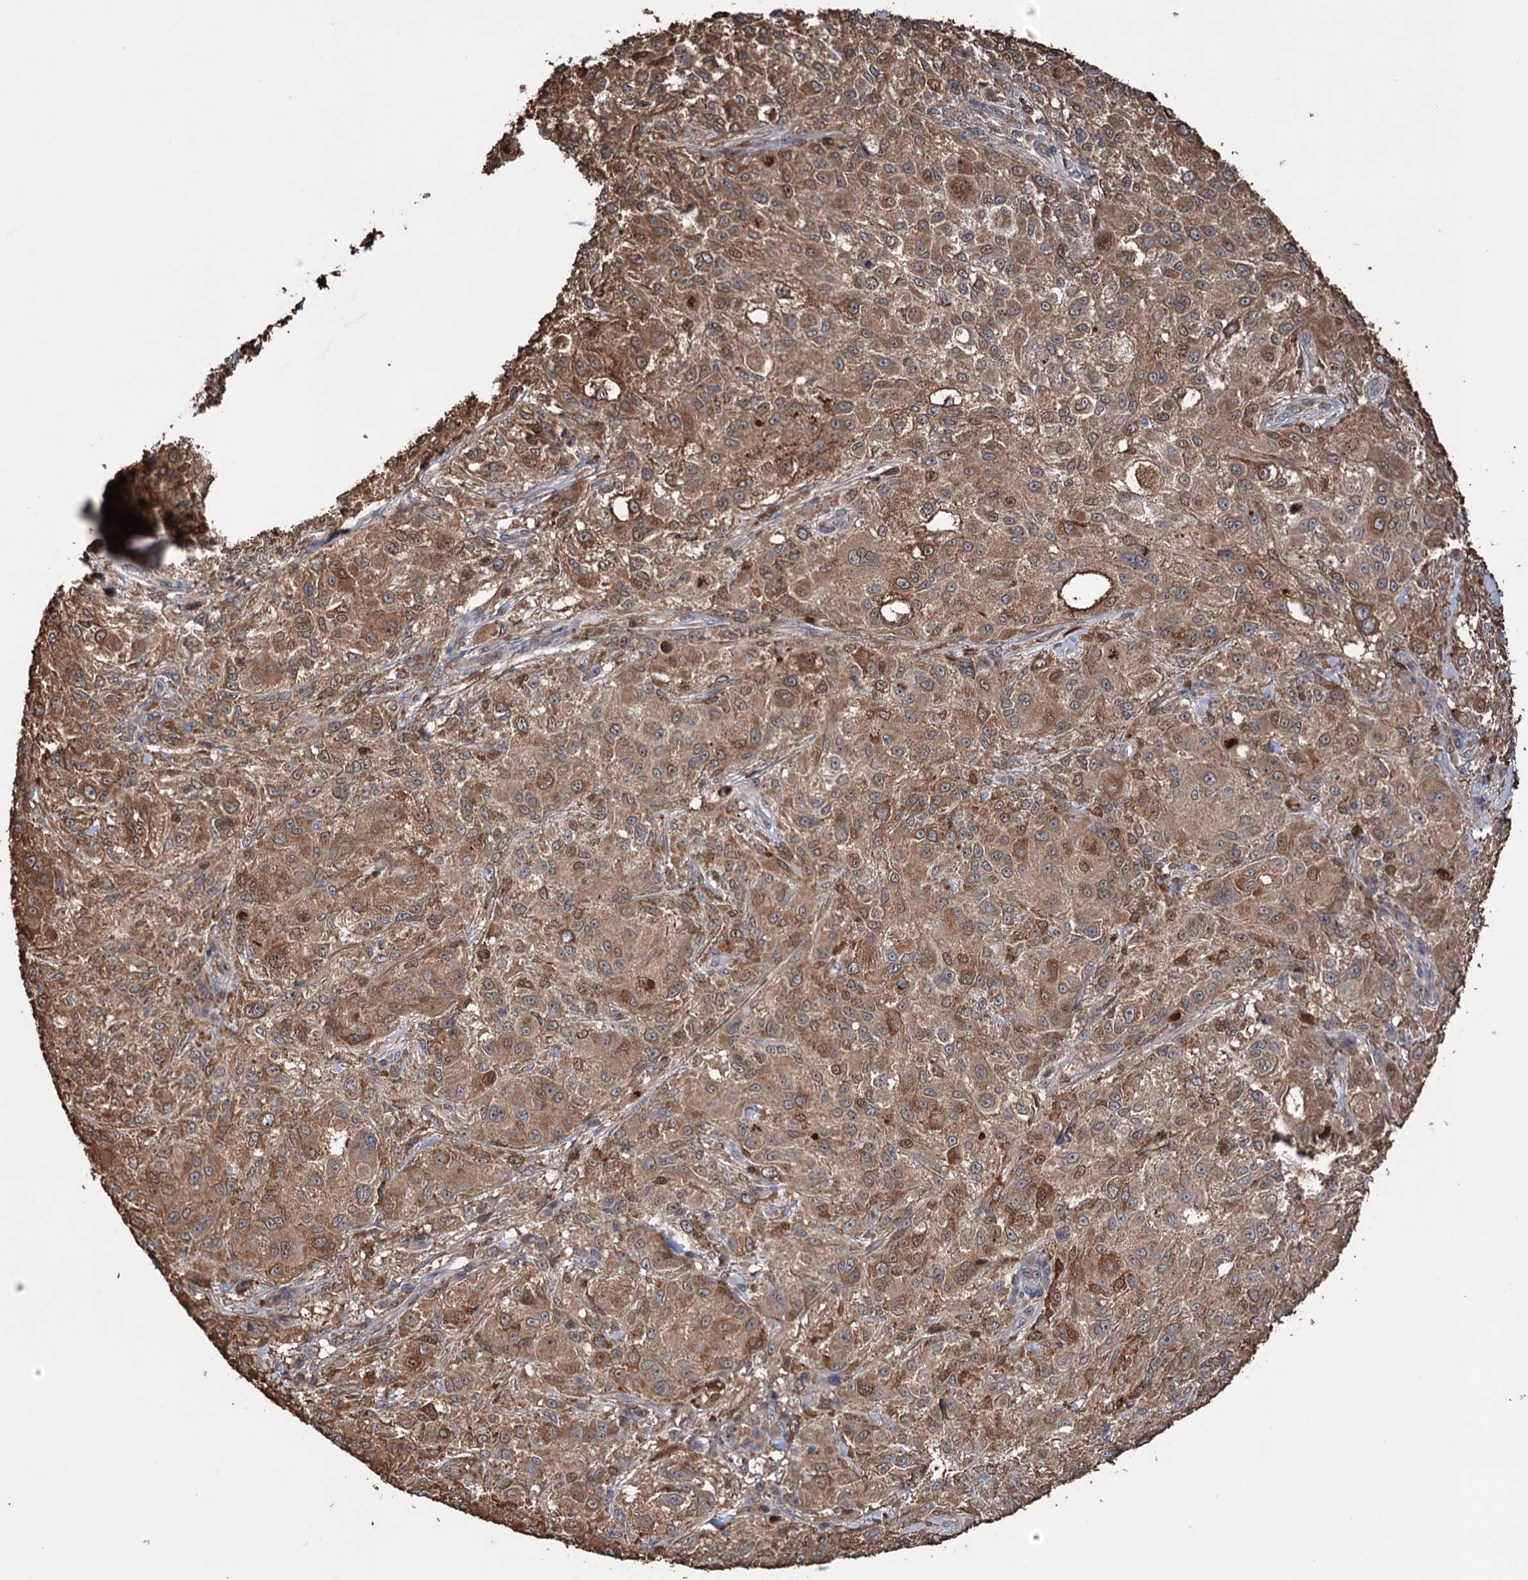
{"staining": {"intensity": "moderate", "quantity": ">75%", "location": "cytoplasmic/membranous"}, "tissue": "melanoma", "cell_type": "Tumor cells", "image_type": "cancer", "snomed": [{"axis": "morphology", "description": "Necrosis, NOS"}, {"axis": "morphology", "description": "Malignant melanoma, NOS"}, {"axis": "topography", "description": "Skin"}], "caption": "Immunohistochemistry (IHC) of human malignant melanoma exhibits medium levels of moderate cytoplasmic/membranous expression in about >75% of tumor cells. (brown staining indicates protein expression, while blue staining denotes nuclei).", "gene": "NCAPD2", "patient": {"sex": "female", "age": 87}}